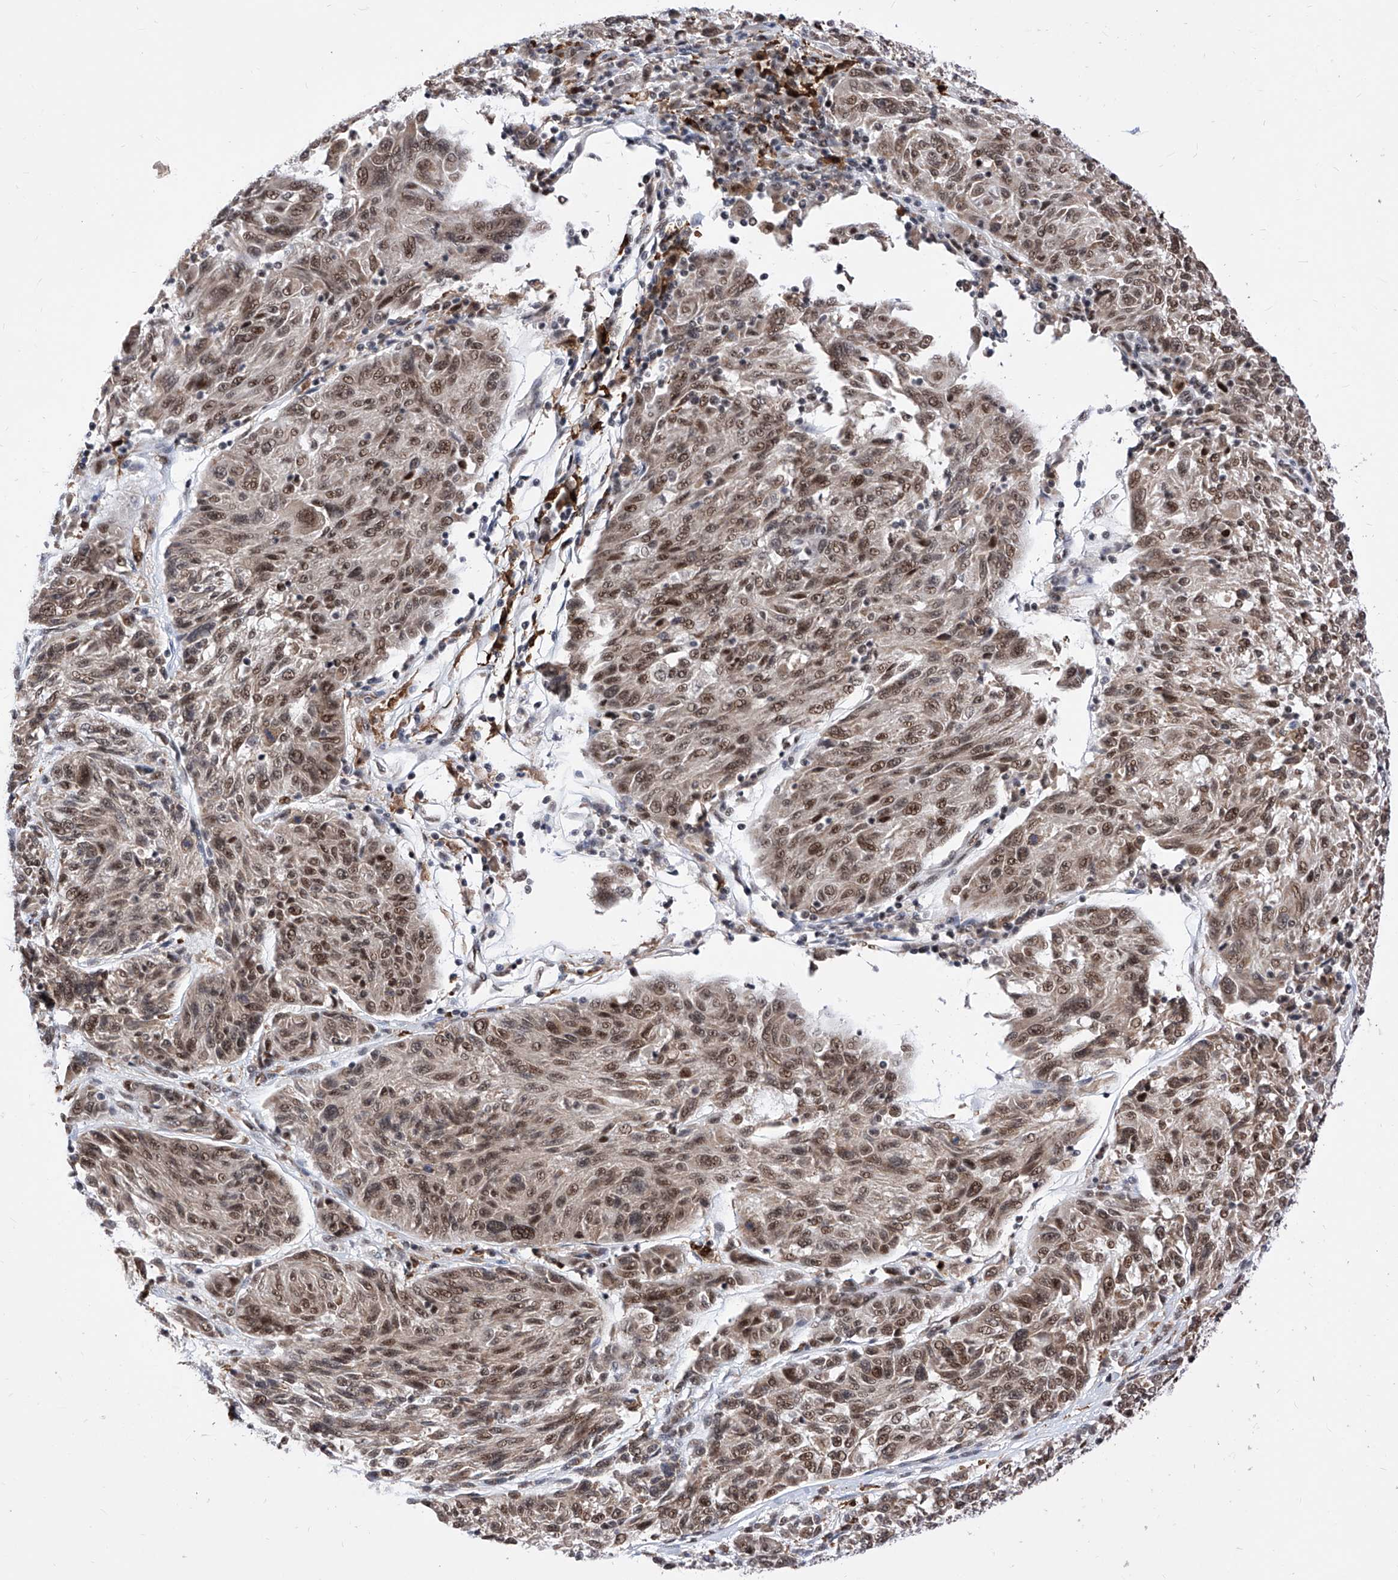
{"staining": {"intensity": "moderate", "quantity": ">75%", "location": "cytoplasmic/membranous,nuclear"}, "tissue": "melanoma", "cell_type": "Tumor cells", "image_type": "cancer", "snomed": [{"axis": "morphology", "description": "Malignant melanoma, NOS"}, {"axis": "topography", "description": "Skin"}], "caption": "Protein staining by IHC displays moderate cytoplasmic/membranous and nuclear positivity in approximately >75% of tumor cells in malignant melanoma.", "gene": "PHF5A", "patient": {"sex": "male", "age": 53}}